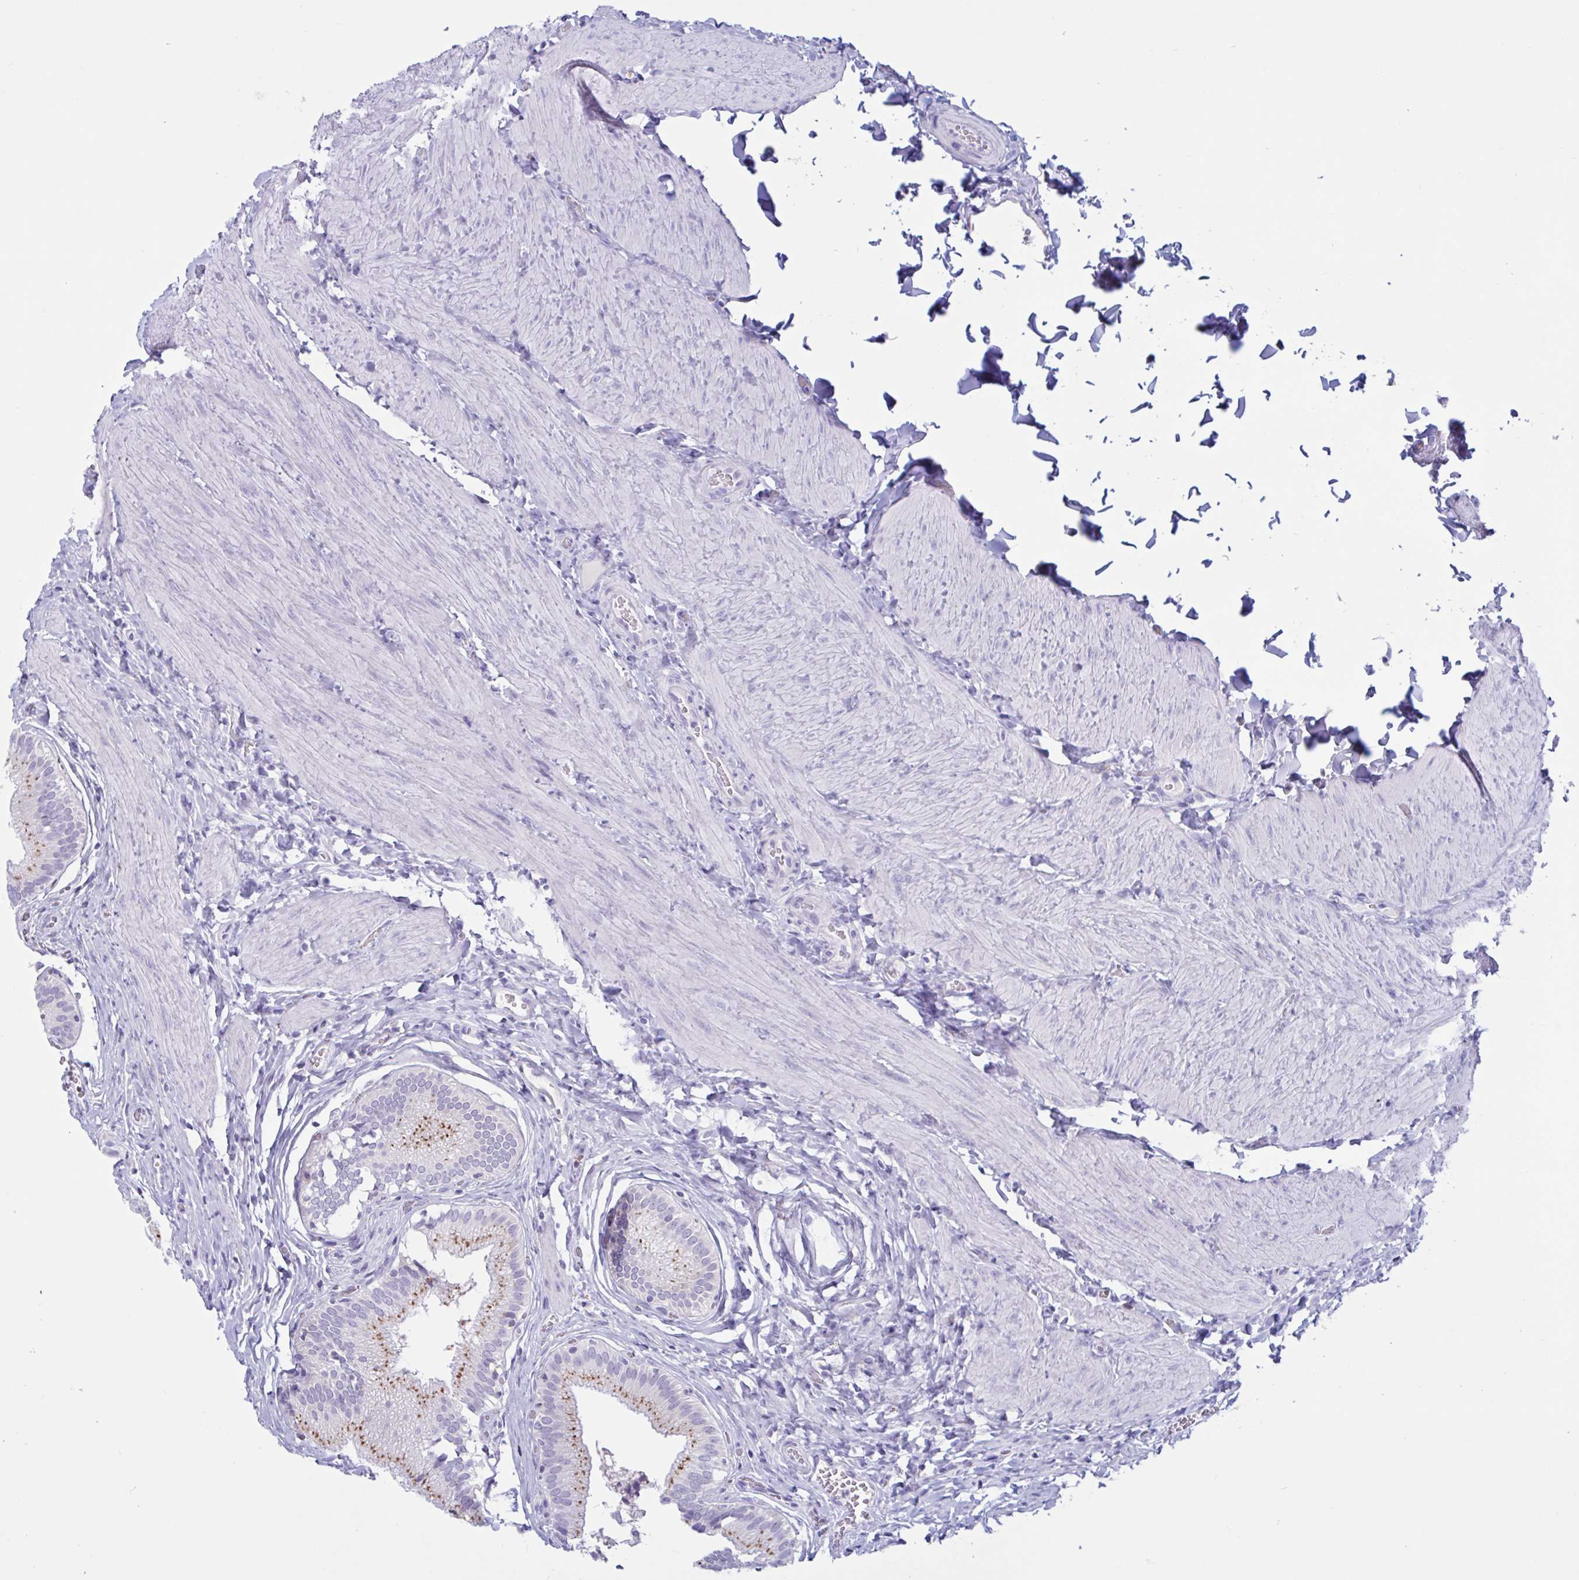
{"staining": {"intensity": "moderate", "quantity": ">75%", "location": "cytoplasmic/membranous"}, "tissue": "gallbladder", "cell_type": "Glandular cells", "image_type": "normal", "snomed": [{"axis": "morphology", "description": "Normal tissue, NOS"}, {"axis": "topography", "description": "Gallbladder"}, {"axis": "topography", "description": "Peripheral nerve tissue"}], "caption": "The image reveals a brown stain indicating the presence of a protein in the cytoplasmic/membranous of glandular cells in gallbladder.", "gene": "XCL1", "patient": {"sex": "male", "age": 17}}